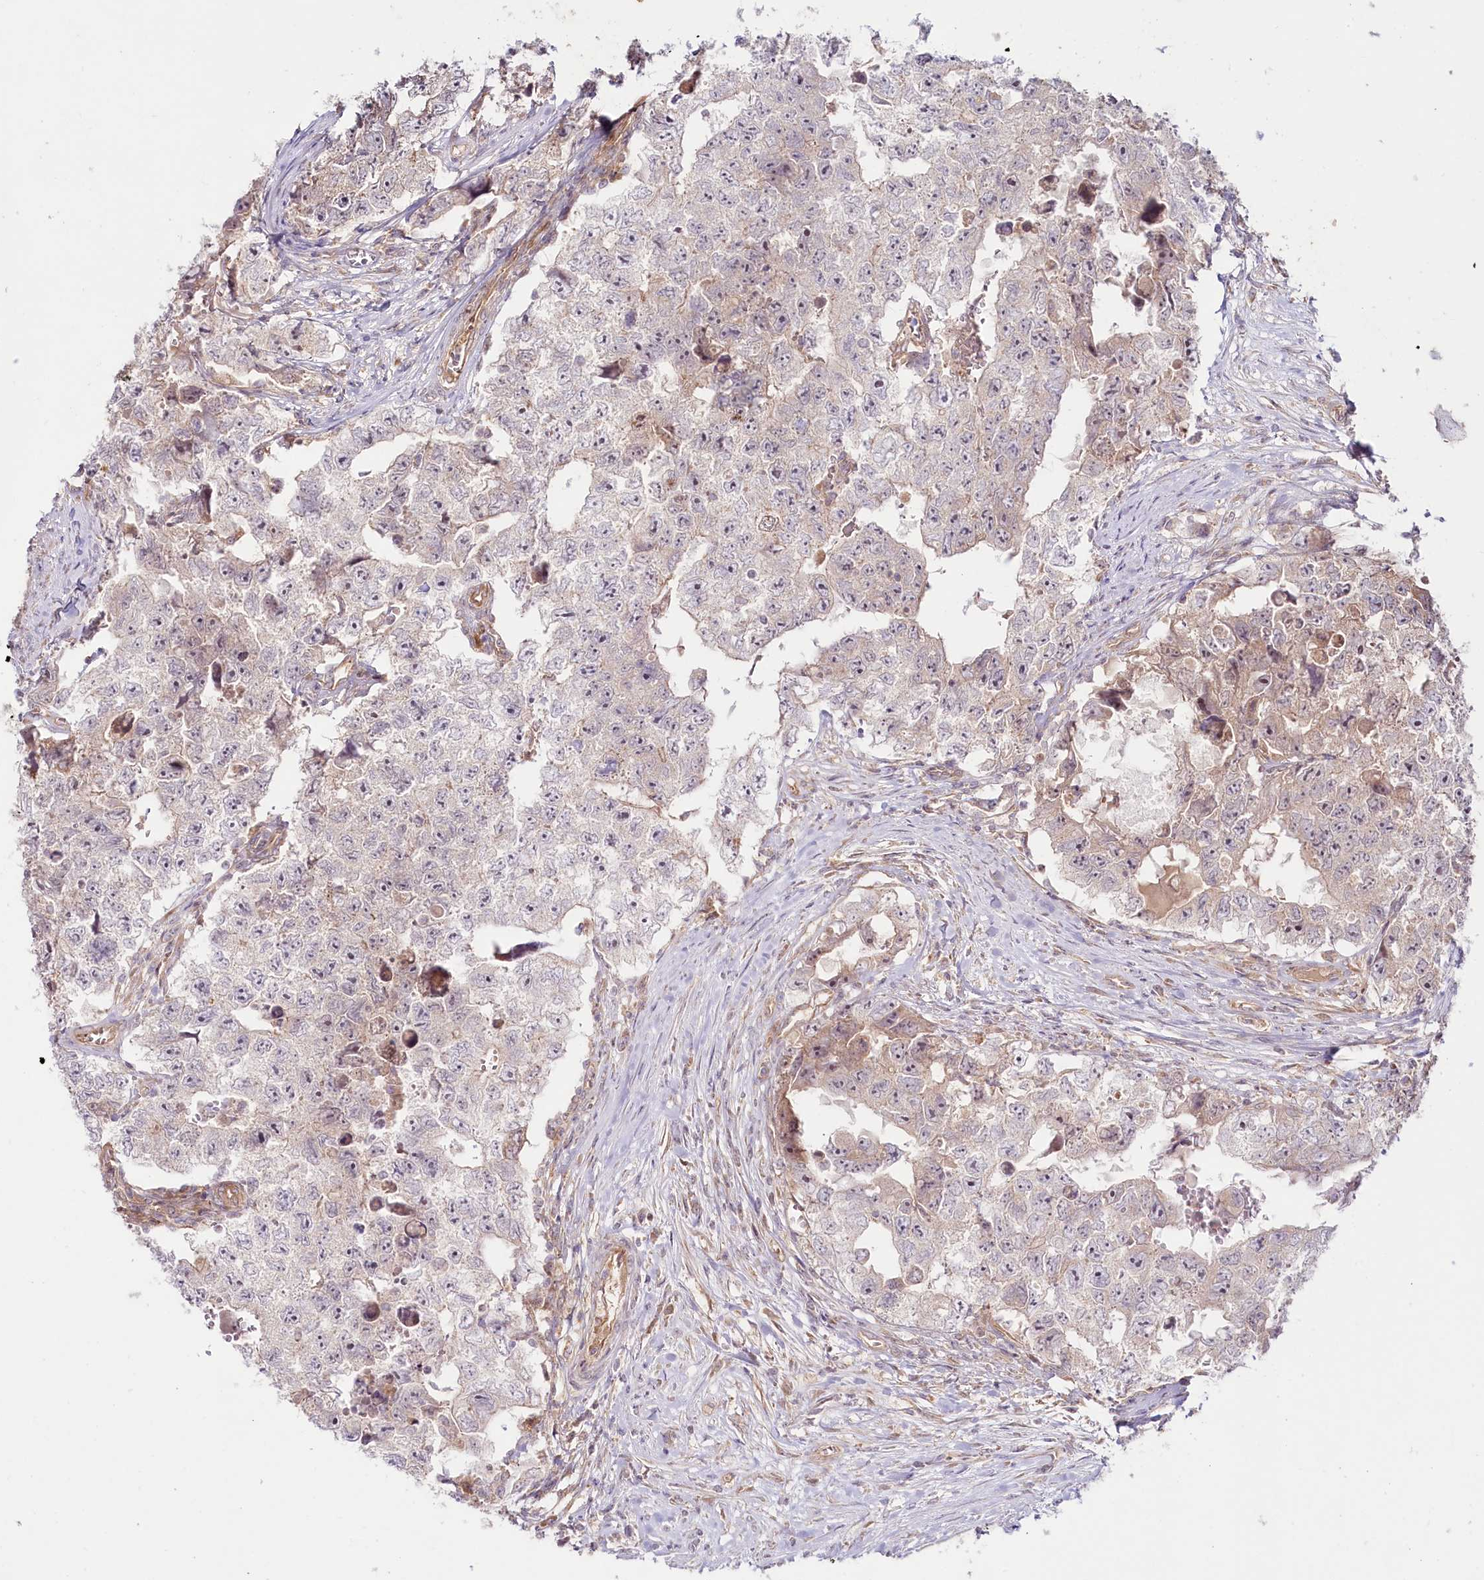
{"staining": {"intensity": "negative", "quantity": "none", "location": "none"}, "tissue": "testis cancer", "cell_type": "Tumor cells", "image_type": "cancer", "snomed": [{"axis": "morphology", "description": "Carcinoma, Embryonal, NOS"}, {"axis": "topography", "description": "Testis"}], "caption": "A high-resolution histopathology image shows IHC staining of testis cancer, which demonstrates no significant staining in tumor cells. (DAB immunohistochemistry (IHC) visualized using brightfield microscopy, high magnification).", "gene": "TNIP1", "patient": {"sex": "male", "age": 17}}